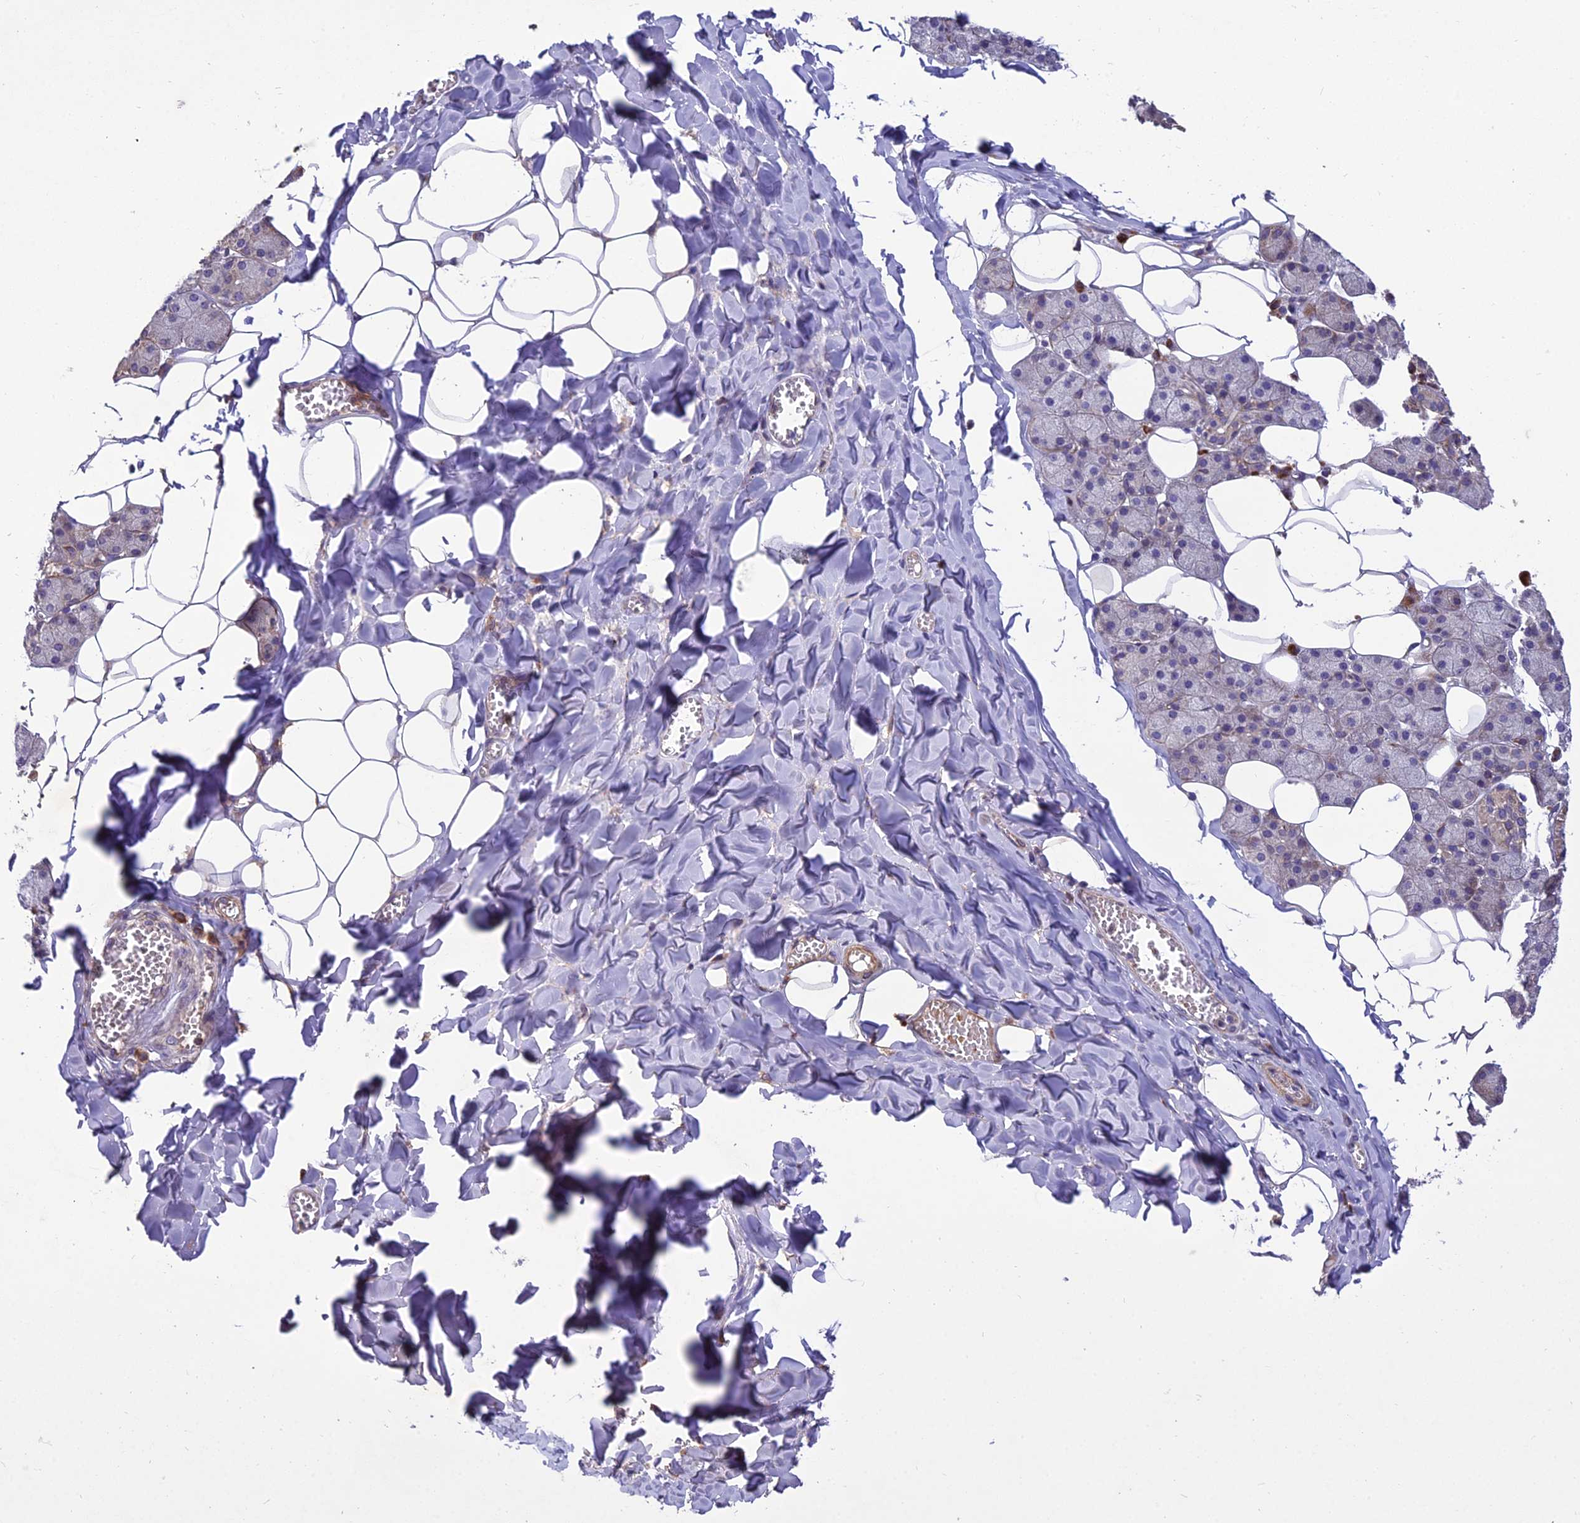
{"staining": {"intensity": "moderate", "quantity": "25%-75%", "location": "cytoplasmic/membranous"}, "tissue": "salivary gland", "cell_type": "Glandular cells", "image_type": "normal", "snomed": [{"axis": "morphology", "description": "Normal tissue, NOS"}, {"axis": "topography", "description": "Salivary gland"}], "caption": "About 25%-75% of glandular cells in unremarkable salivary gland exhibit moderate cytoplasmic/membranous protein positivity as visualized by brown immunohistochemical staining.", "gene": "CENPL", "patient": {"sex": "female", "age": 33}}